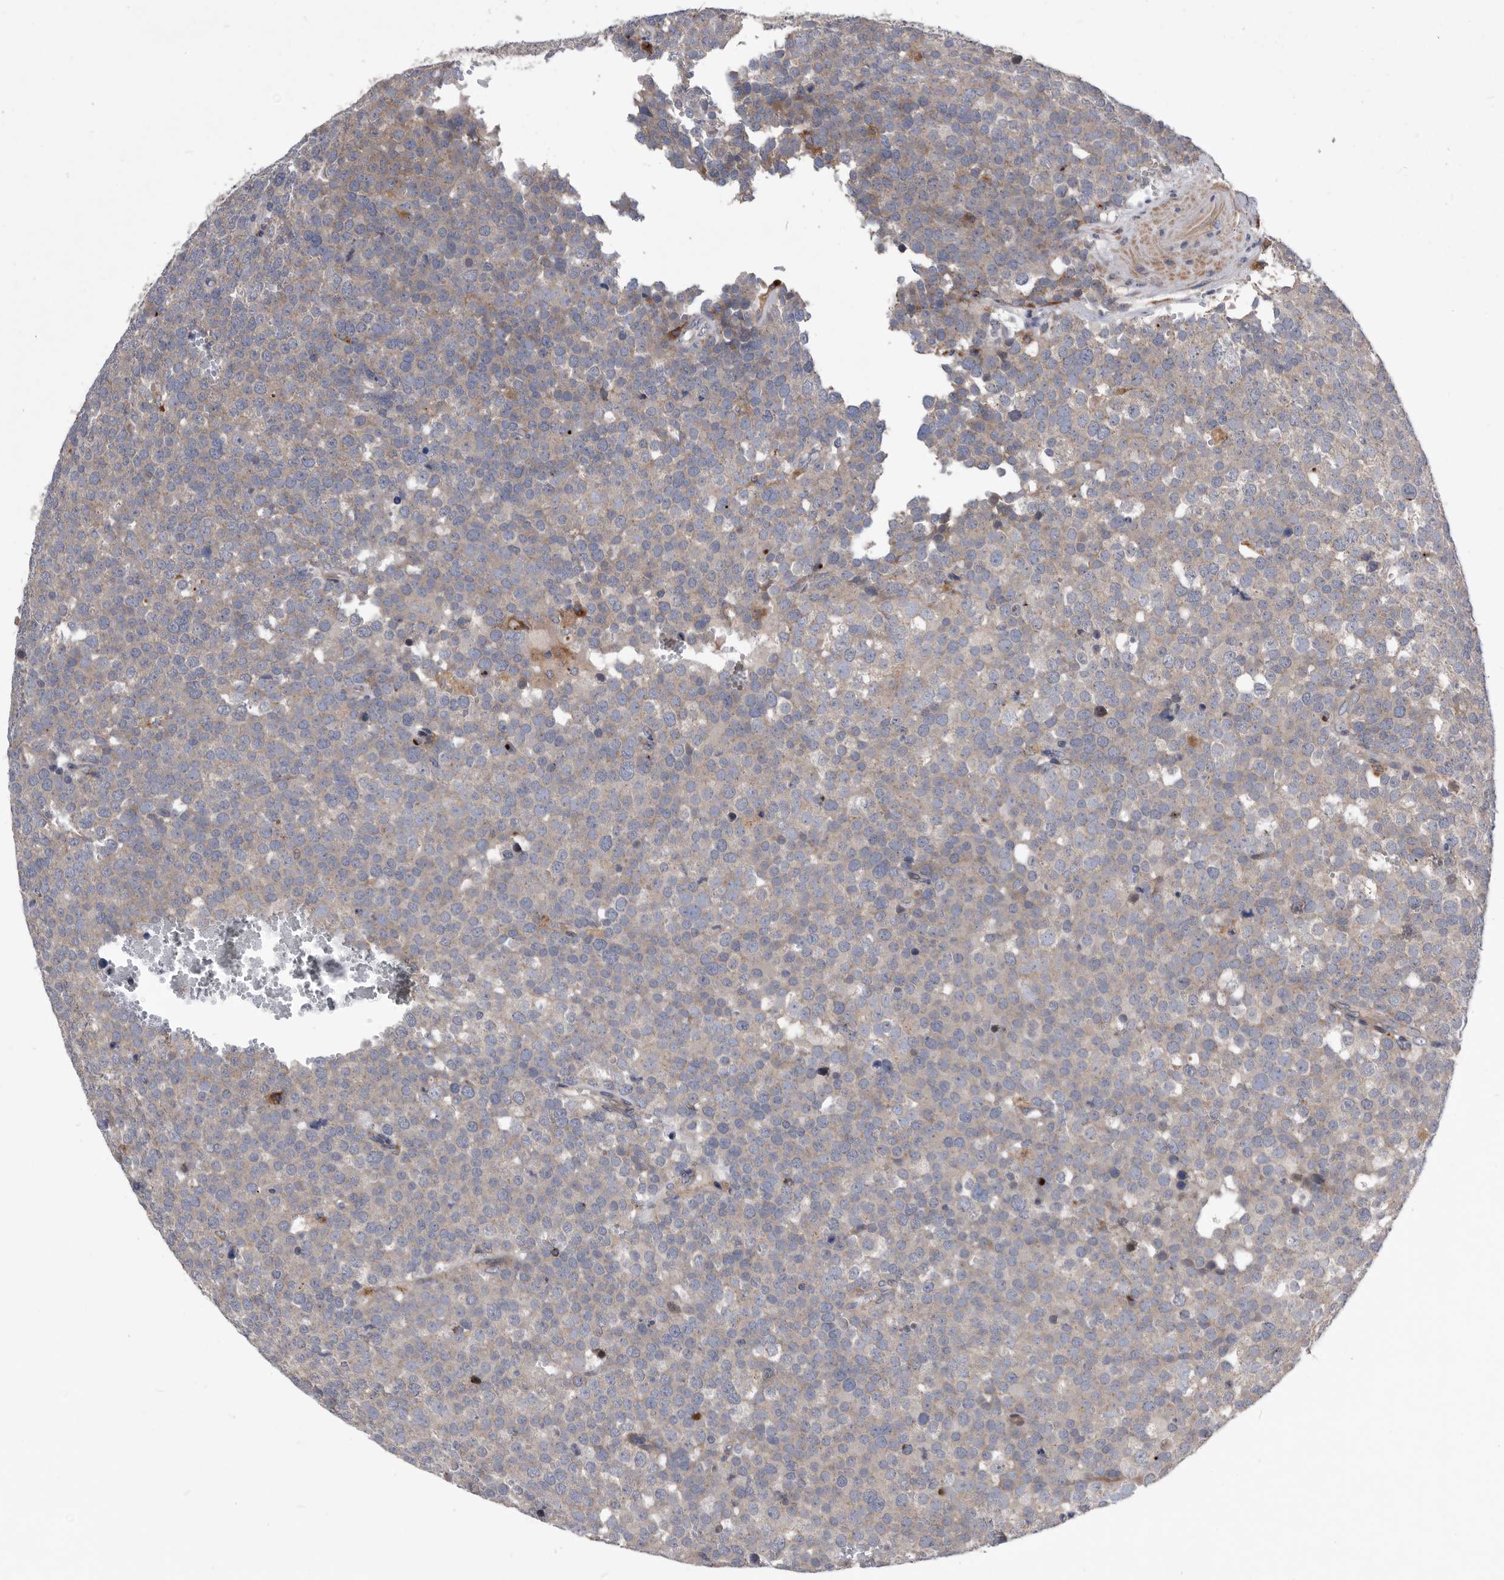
{"staining": {"intensity": "weak", "quantity": "25%-75%", "location": "cytoplasmic/membranous"}, "tissue": "testis cancer", "cell_type": "Tumor cells", "image_type": "cancer", "snomed": [{"axis": "morphology", "description": "Seminoma, NOS"}, {"axis": "topography", "description": "Testis"}], "caption": "Human testis cancer stained for a protein (brown) demonstrates weak cytoplasmic/membranous positive positivity in approximately 25%-75% of tumor cells.", "gene": "BAIAP3", "patient": {"sex": "male", "age": 71}}